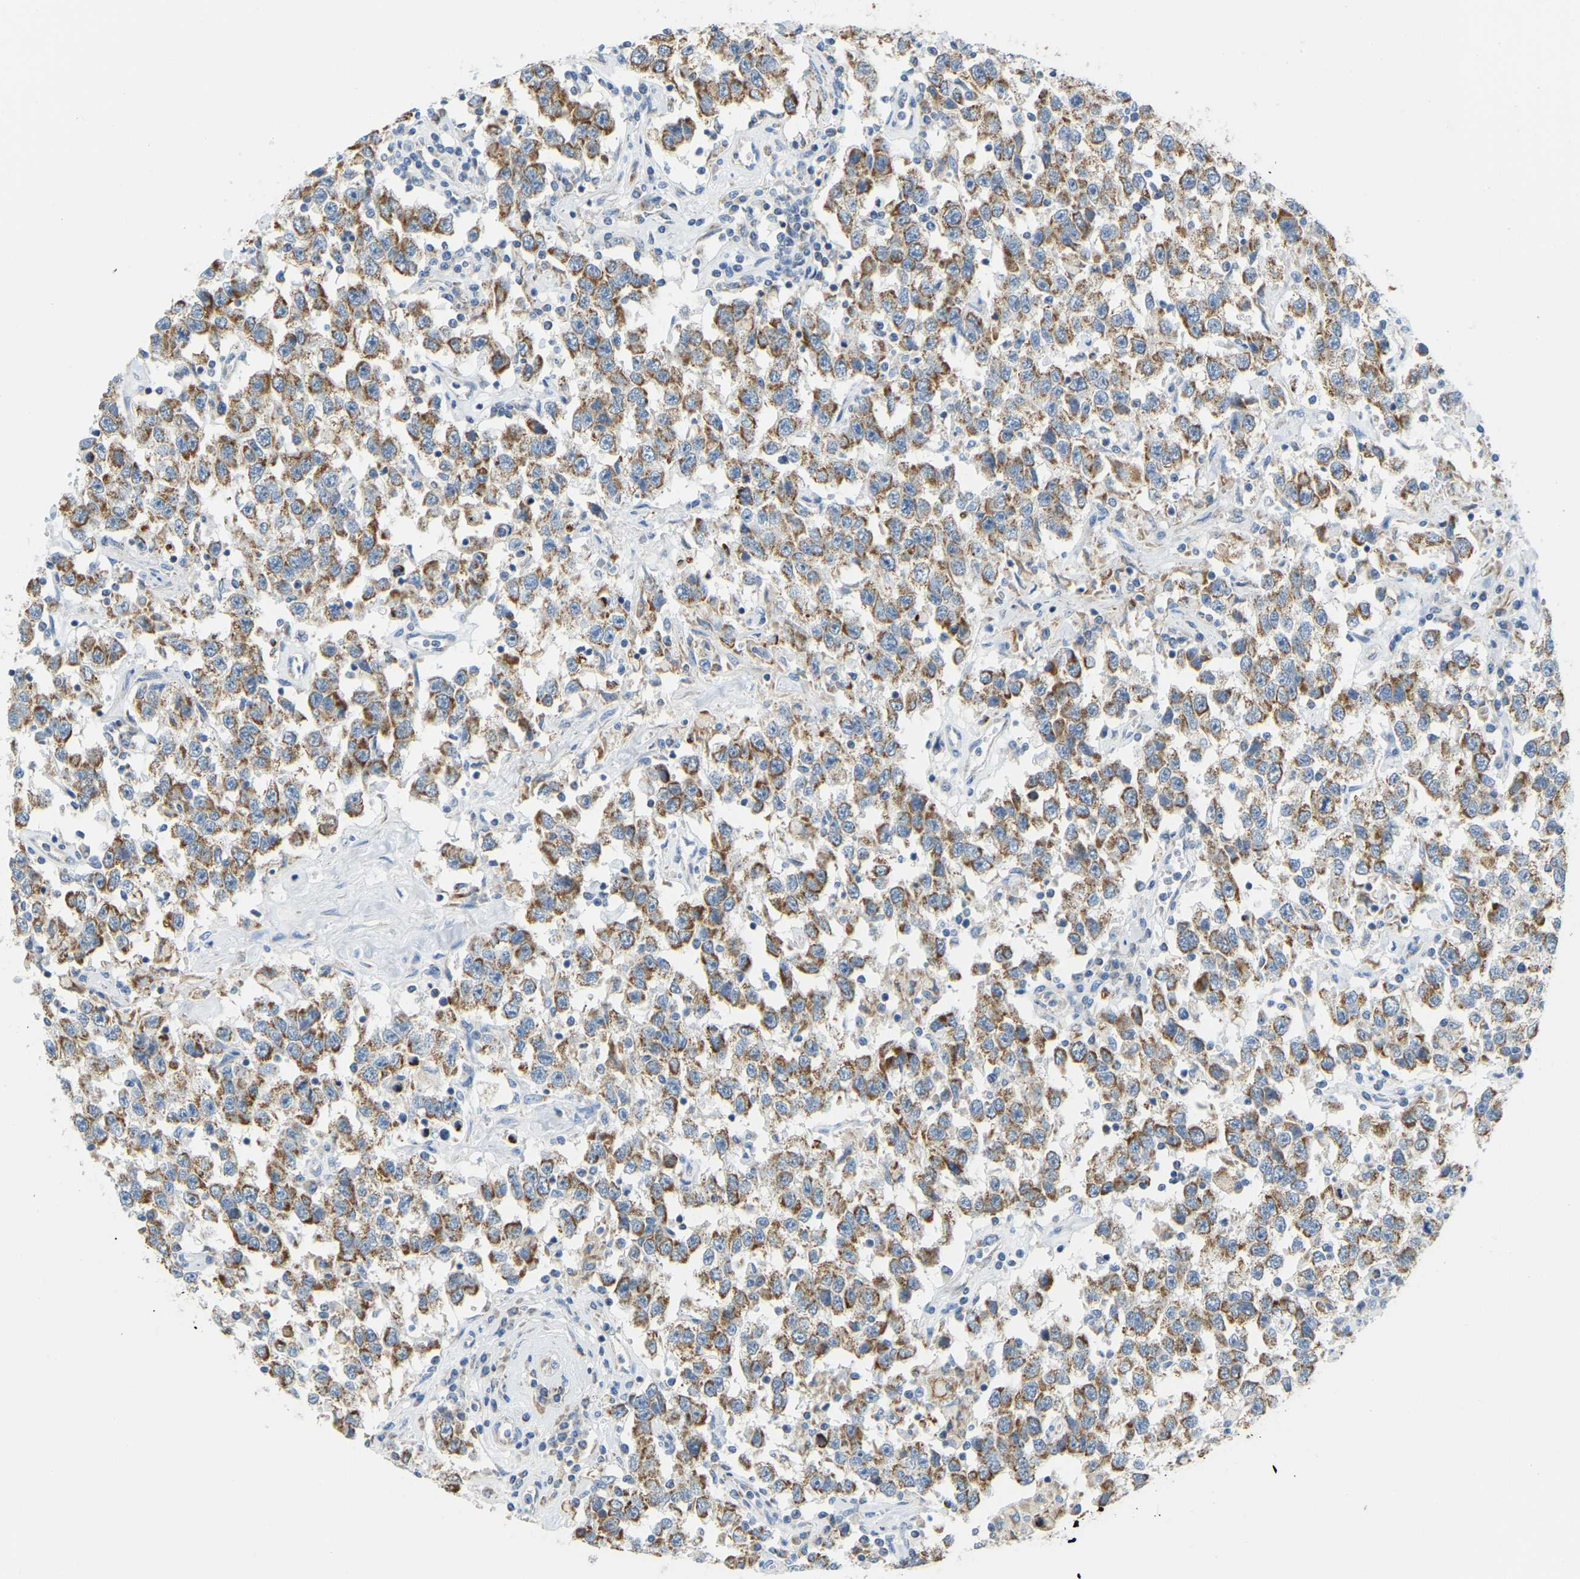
{"staining": {"intensity": "moderate", "quantity": ">75%", "location": "cytoplasmic/membranous"}, "tissue": "testis cancer", "cell_type": "Tumor cells", "image_type": "cancer", "snomed": [{"axis": "morphology", "description": "Seminoma, NOS"}, {"axis": "topography", "description": "Testis"}], "caption": "Testis seminoma was stained to show a protein in brown. There is medium levels of moderate cytoplasmic/membranous positivity in about >75% of tumor cells.", "gene": "GDA", "patient": {"sex": "male", "age": 41}}